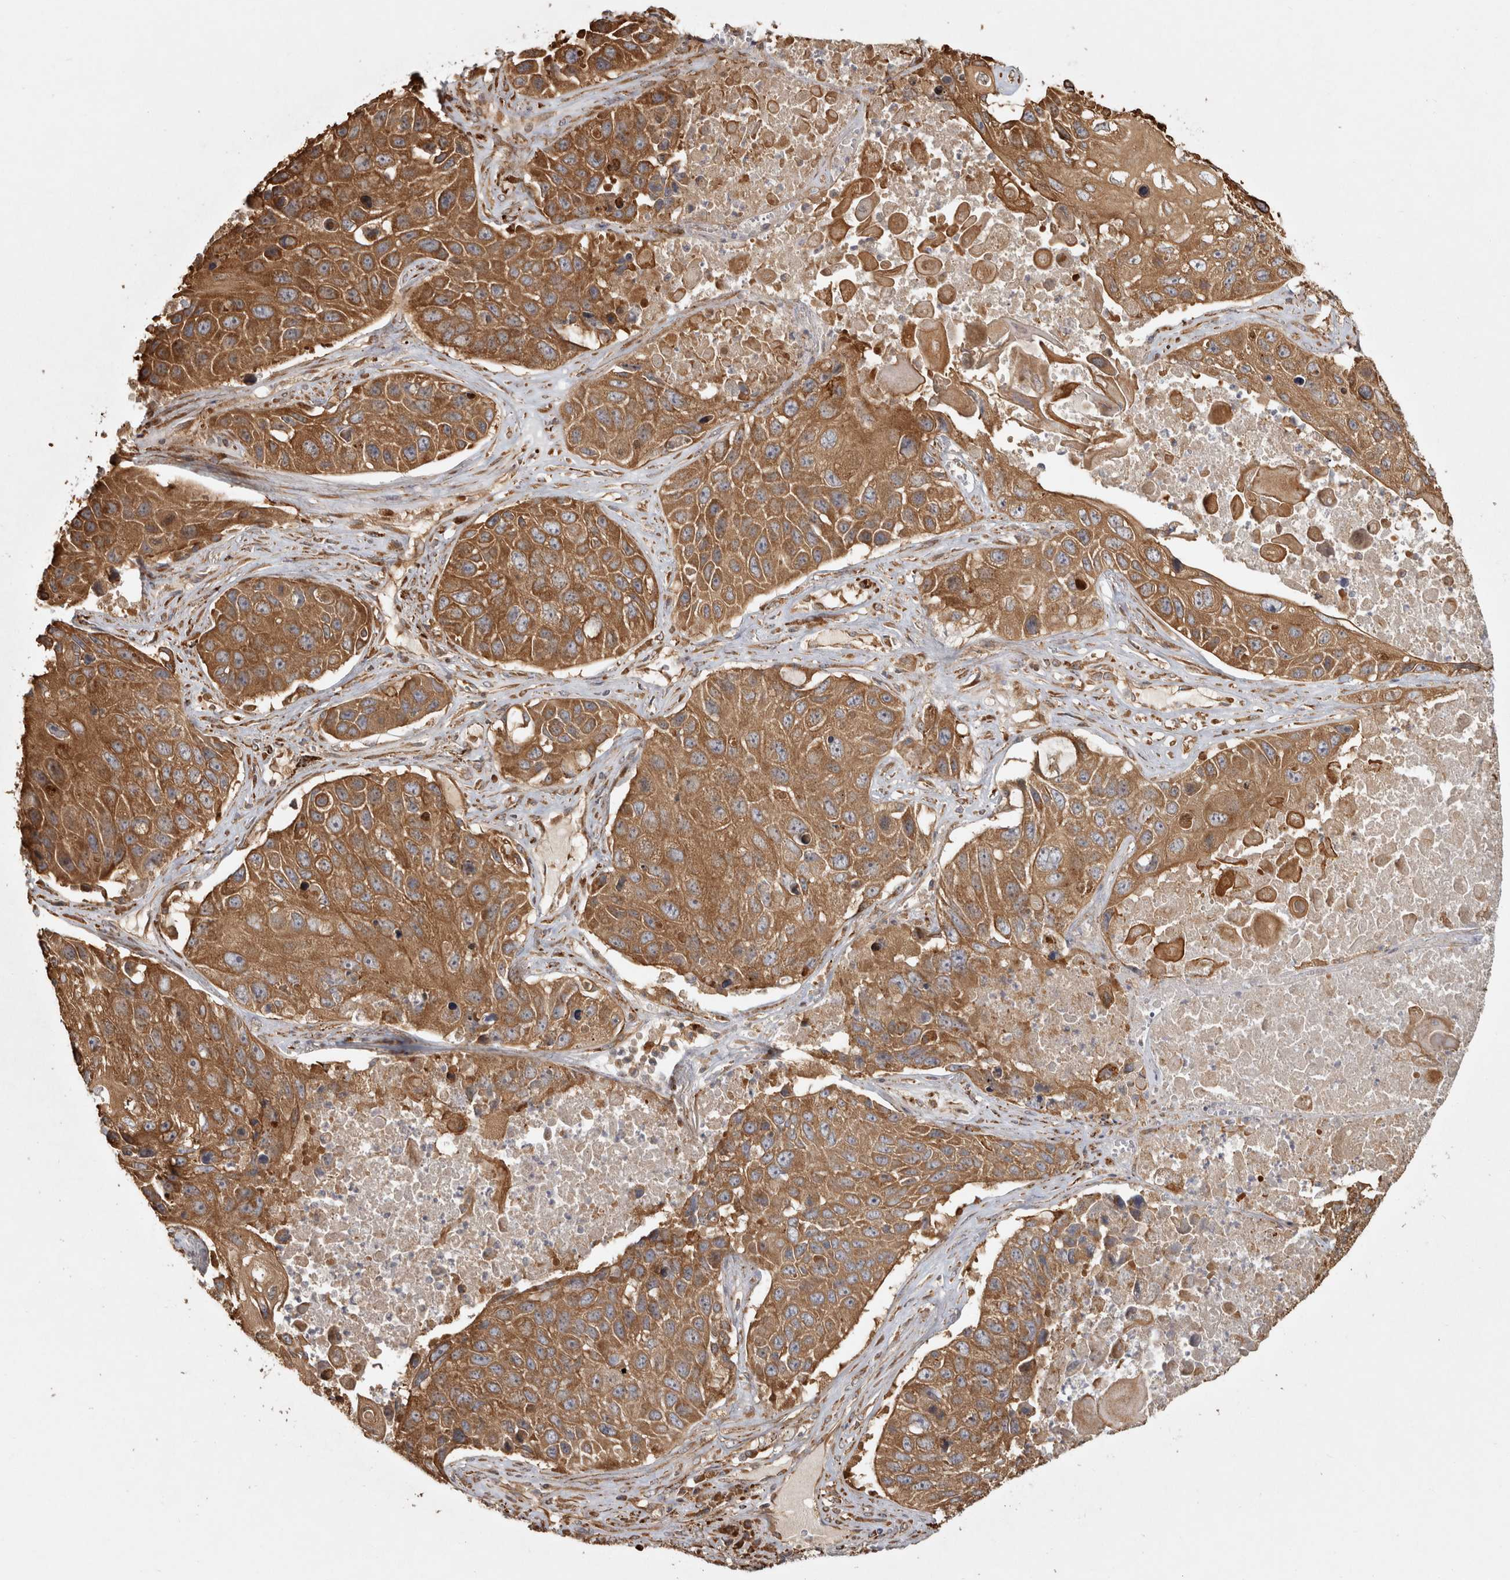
{"staining": {"intensity": "moderate", "quantity": ">75%", "location": "cytoplasmic/membranous"}, "tissue": "lung cancer", "cell_type": "Tumor cells", "image_type": "cancer", "snomed": [{"axis": "morphology", "description": "Squamous cell carcinoma, NOS"}, {"axis": "topography", "description": "Lung"}], "caption": "Immunohistochemistry (DAB) staining of human lung squamous cell carcinoma exhibits moderate cytoplasmic/membranous protein positivity in approximately >75% of tumor cells.", "gene": "CAMSAP2", "patient": {"sex": "male", "age": 61}}